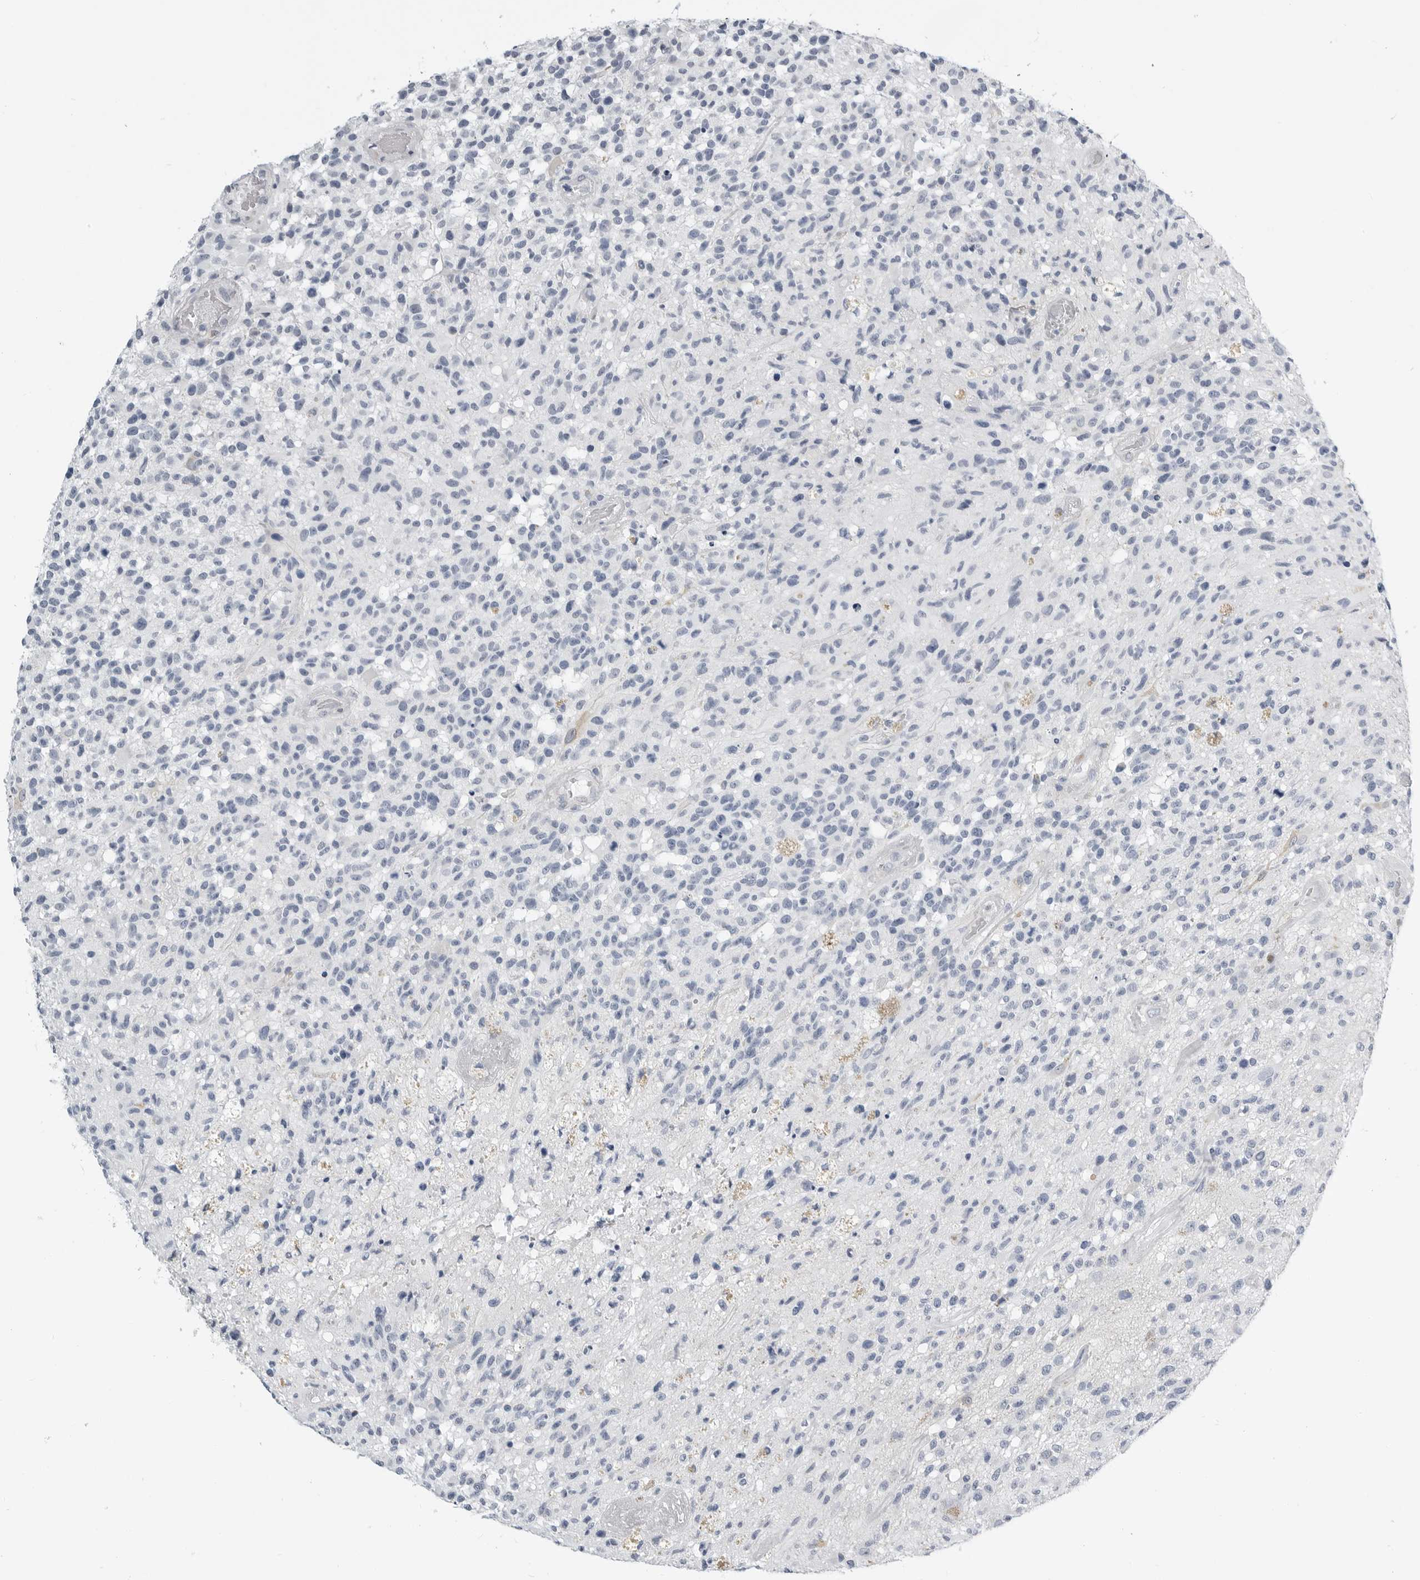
{"staining": {"intensity": "negative", "quantity": "none", "location": "none"}, "tissue": "glioma", "cell_type": "Tumor cells", "image_type": "cancer", "snomed": [{"axis": "morphology", "description": "Glioma, malignant, High grade"}, {"axis": "morphology", "description": "Glioblastoma, NOS"}, {"axis": "topography", "description": "Brain"}], "caption": "The histopathology image reveals no staining of tumor cells in malignant glioma (high-grade).", "gene": "PLN", "patient": {"sex": "male", "age": 60}}